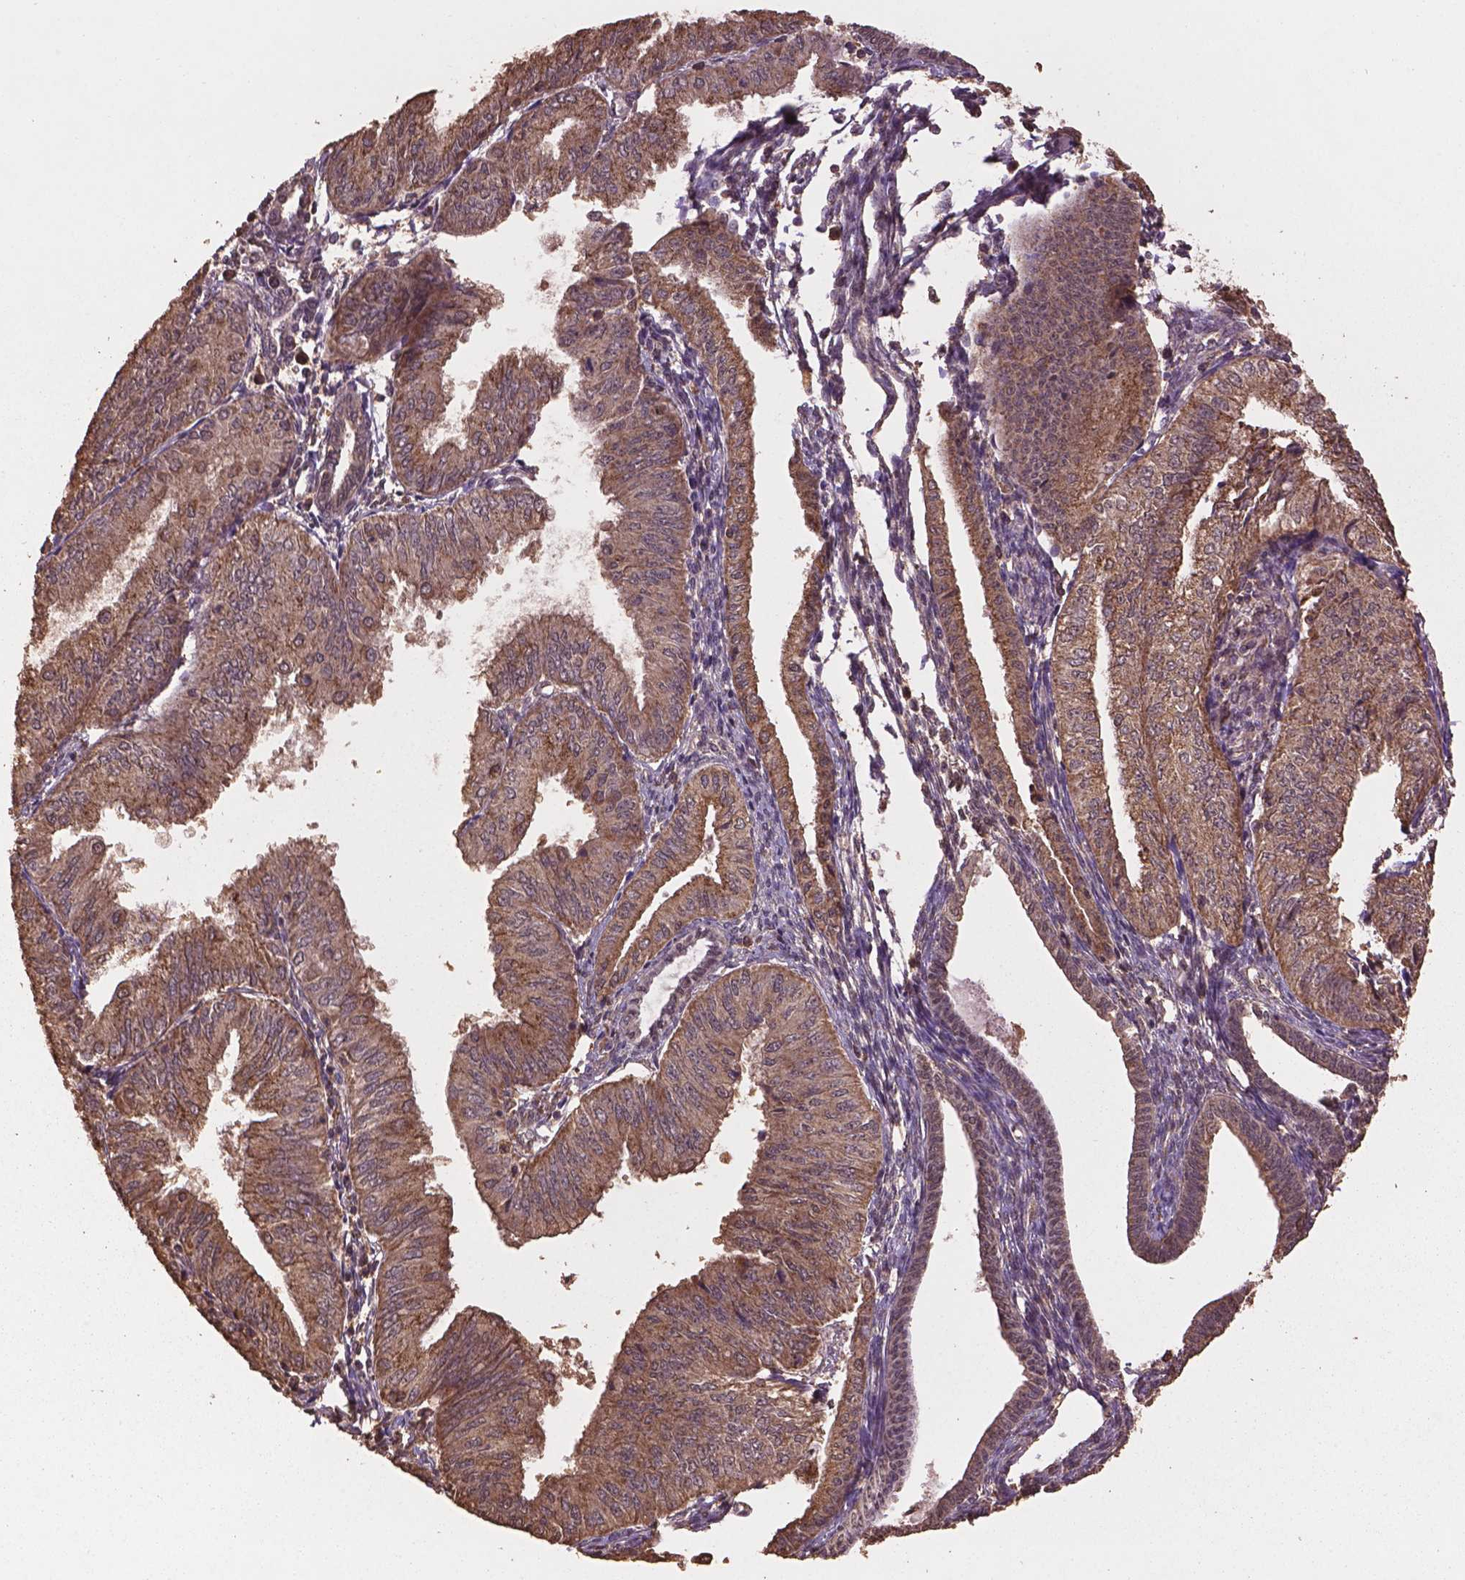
{"staining": {"intensity": "moderate", "quantity": "<25%", "location": "cytoplasmic/membranous"}, "tissue": "endometrial cancer", "cell_type": "Tumor cells", "image_type": "cancer", "snomed": [{"axis": "morphology", "description": "Adenocarcinoma, NOS"}, {"axis": "topography", "description": "Endometrium"}], "caption": "An IHC image of neoplastic tissue is shown. Protein staining in brown labels moderate cytoplasmic/membranous positivity in endometrial adenocarcinoma within tumor cells. The protein is stained brown, and the nuclei are stained in blue (DAB (3,3'-diaminobenzidine) IHC with brightfield microscopy, high magnification).", "gene": "BABAM1", "patient": {"sex": "female", "age": 53}}